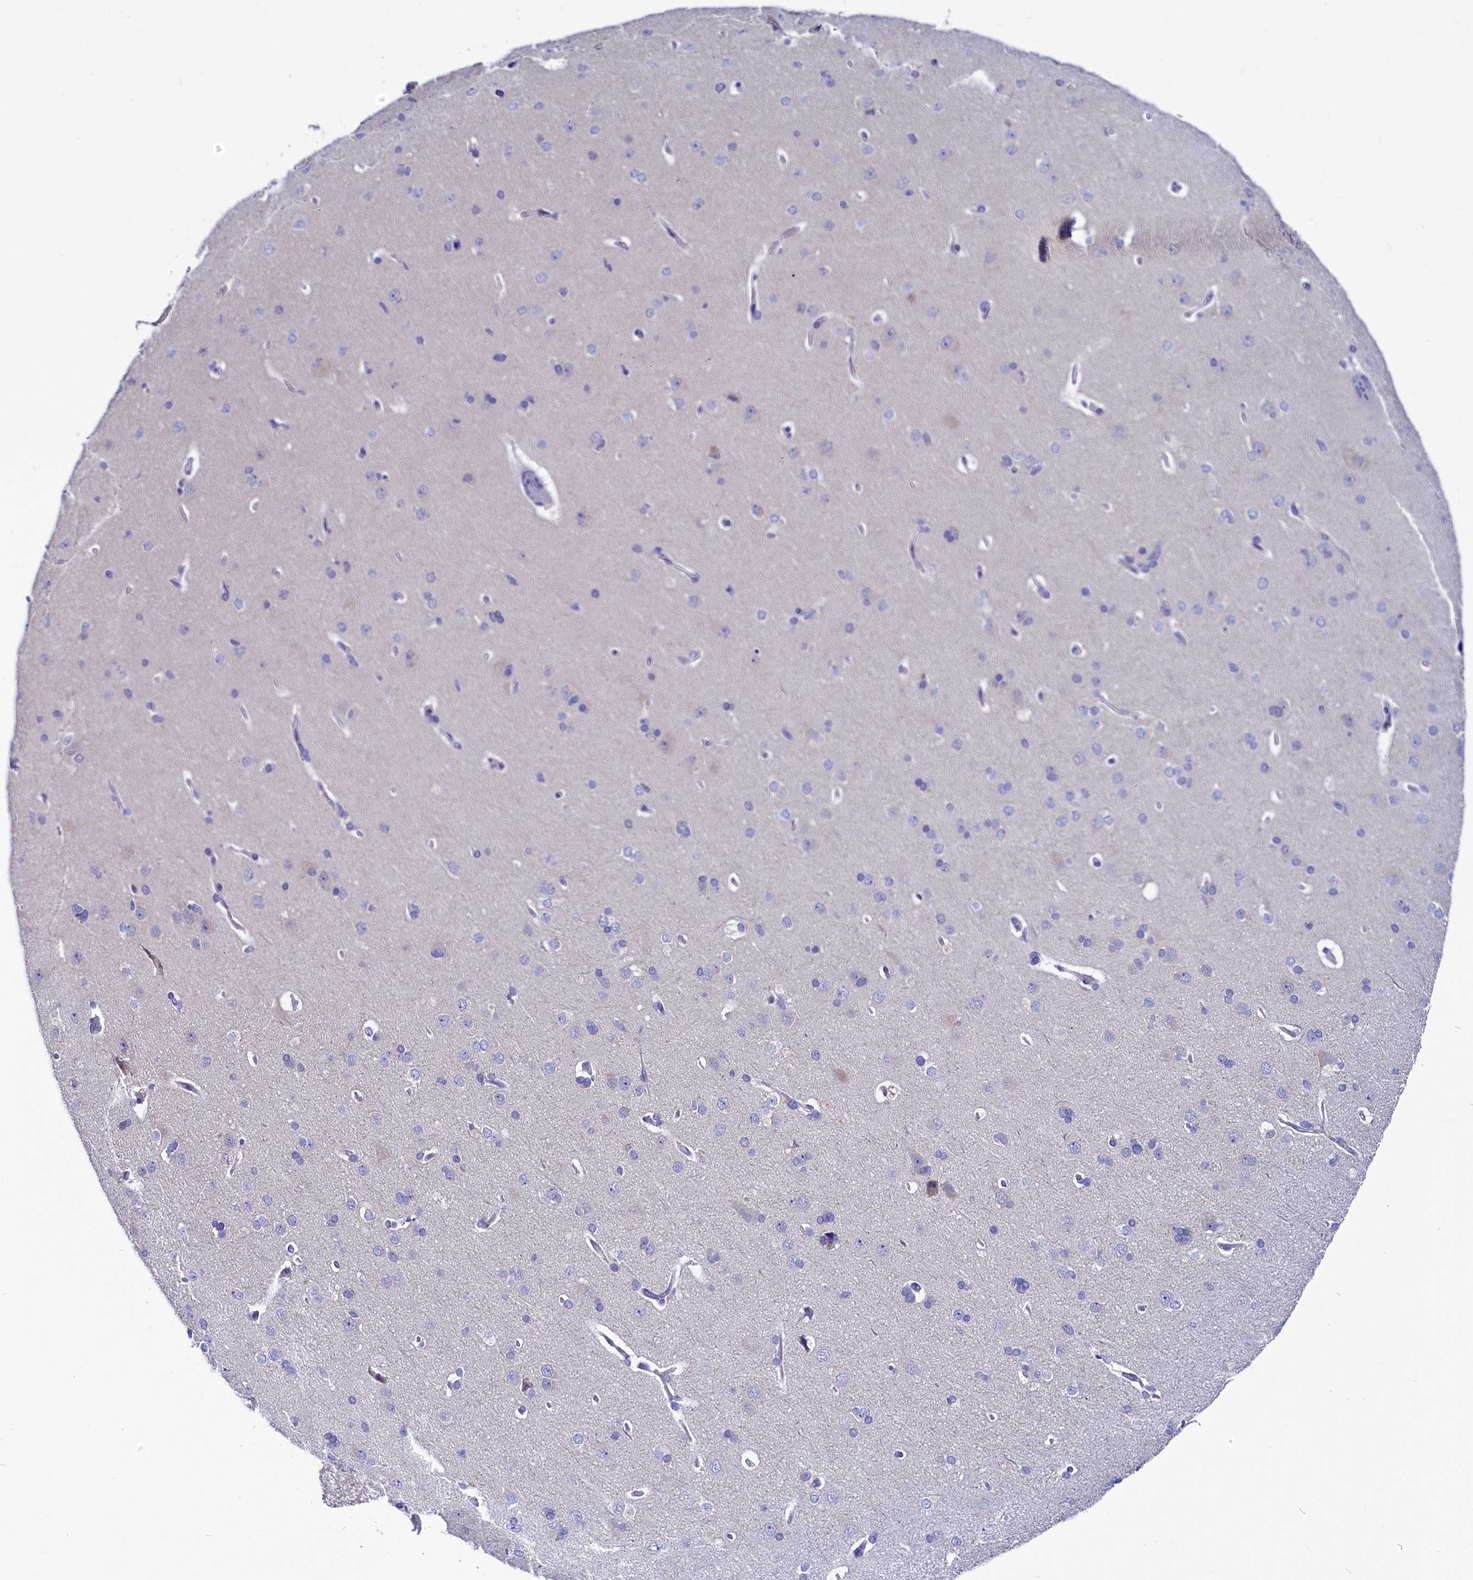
{"staining": {"intensity": "negative", "quantity": "none", "location": "none"}, "tissue": "cerebral cortex", "cell_type": "Endothelial cells", "image_type": "normal", "snomed": [{"axis": "morphology", "description": "Normal tissue, NOS"}, {"axis": "topography", "description": "Cerebral cortex"}], "caption": "A high-resolution photomicrograph shows immunohistochemistry staining of unremarkable cerebral cortex, which shows no significant positivity in endothelial cells. (DAB immunohistochemistry with hematoxylin counter stain).", "gene": "CIAPIN1", "patient": {"sex": "male", "age": 62}}